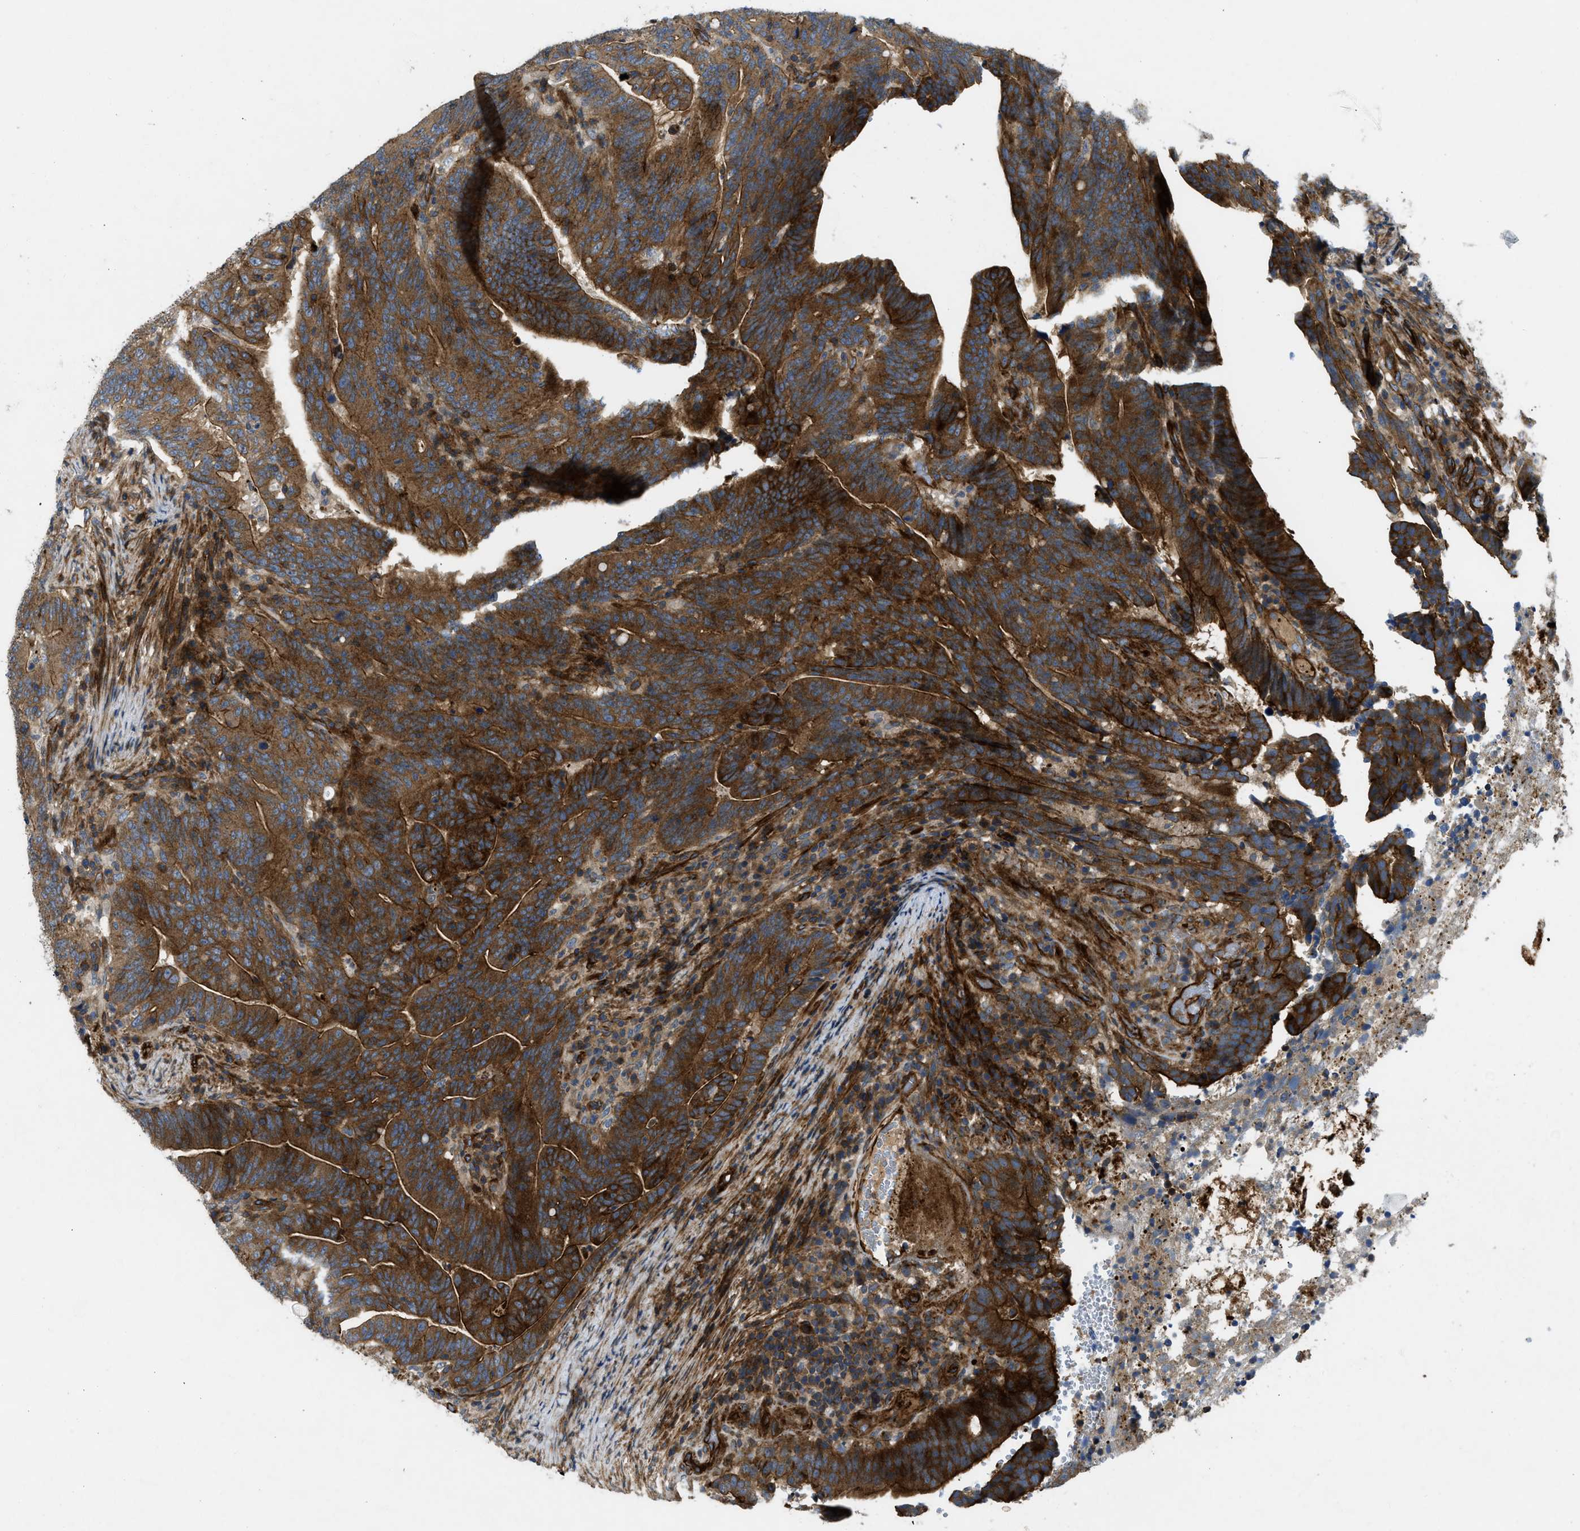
{"staining": {"intensity": "strong", "quantity": ">75%", "location": "cytoplasmic/membranous"}, "tissue": "colorectal cancer", "cell_type": "Tumor cells", "image_type": "cancer", "snomed": [{"axis": "morphology", "description": "Adenocarcinoma, NOS"}, {"axis": "topography", "description": "Colon"}], "caption": "Protein expression analysis of human colorectal cancer (adenocarcinoma) reveals strong cytoplasmic/membranous expression in about >75% of tumor cells.", "gene": "NYNRIN", "patient": {"sex": "female", "age": 66}}